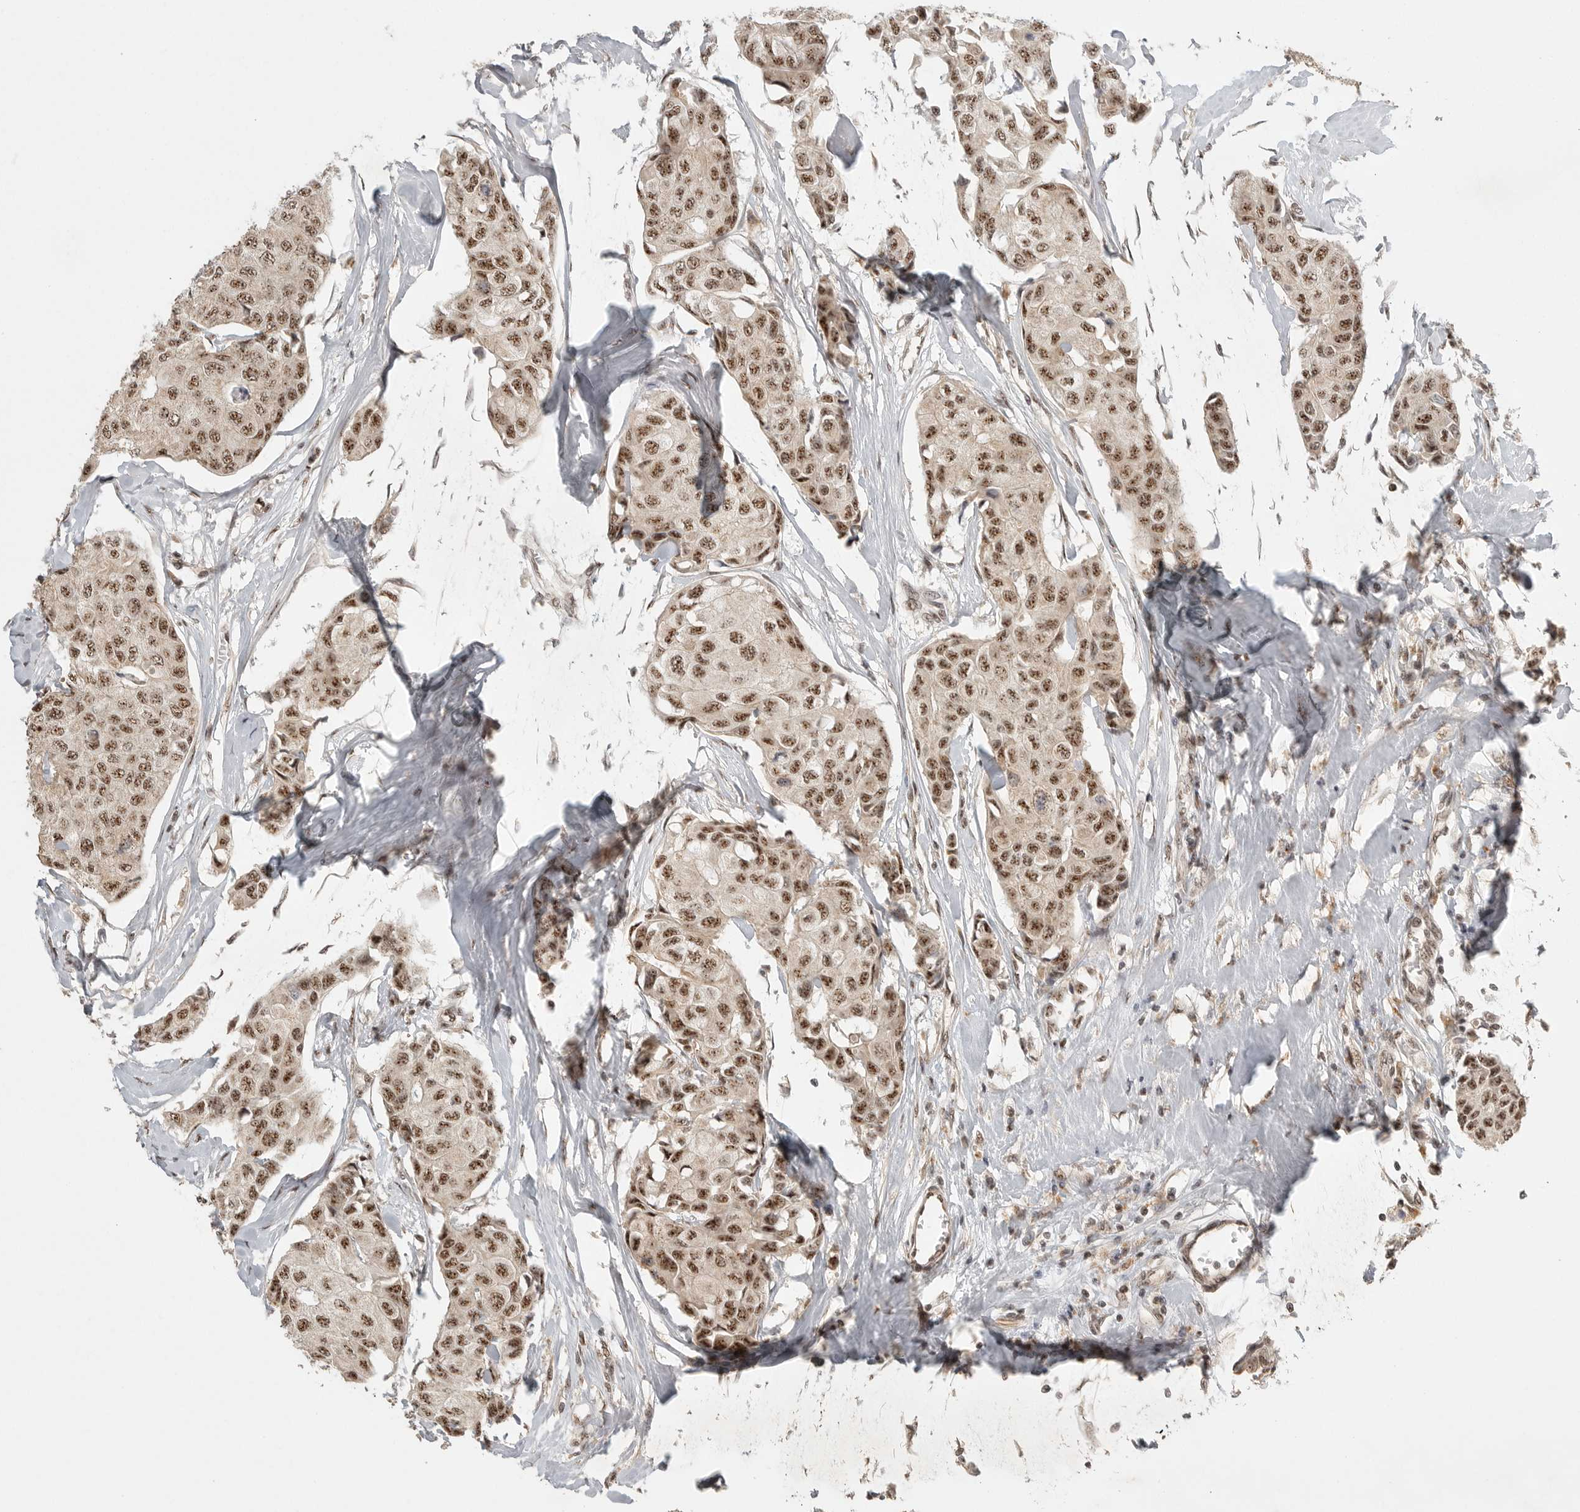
{"staining": {"intensity": "strong", "quantity": ">75%", "location": "nuclear"}, "tissue": "breast cancer", "cell_type": "Tumor cells", "image_type": "cancer", "snomed": [{"axis": "morphology", "description": "Duct carcinoma"}, {"axis": "topography", "description": "Breast"}], "caption": "Breast cancer (intraductal carcinoma) stained for a protein demonstrates strong nuclear positivity in tumor cells.", "gene": "POMP", "patient": {"sex": "female", "age": 80}}